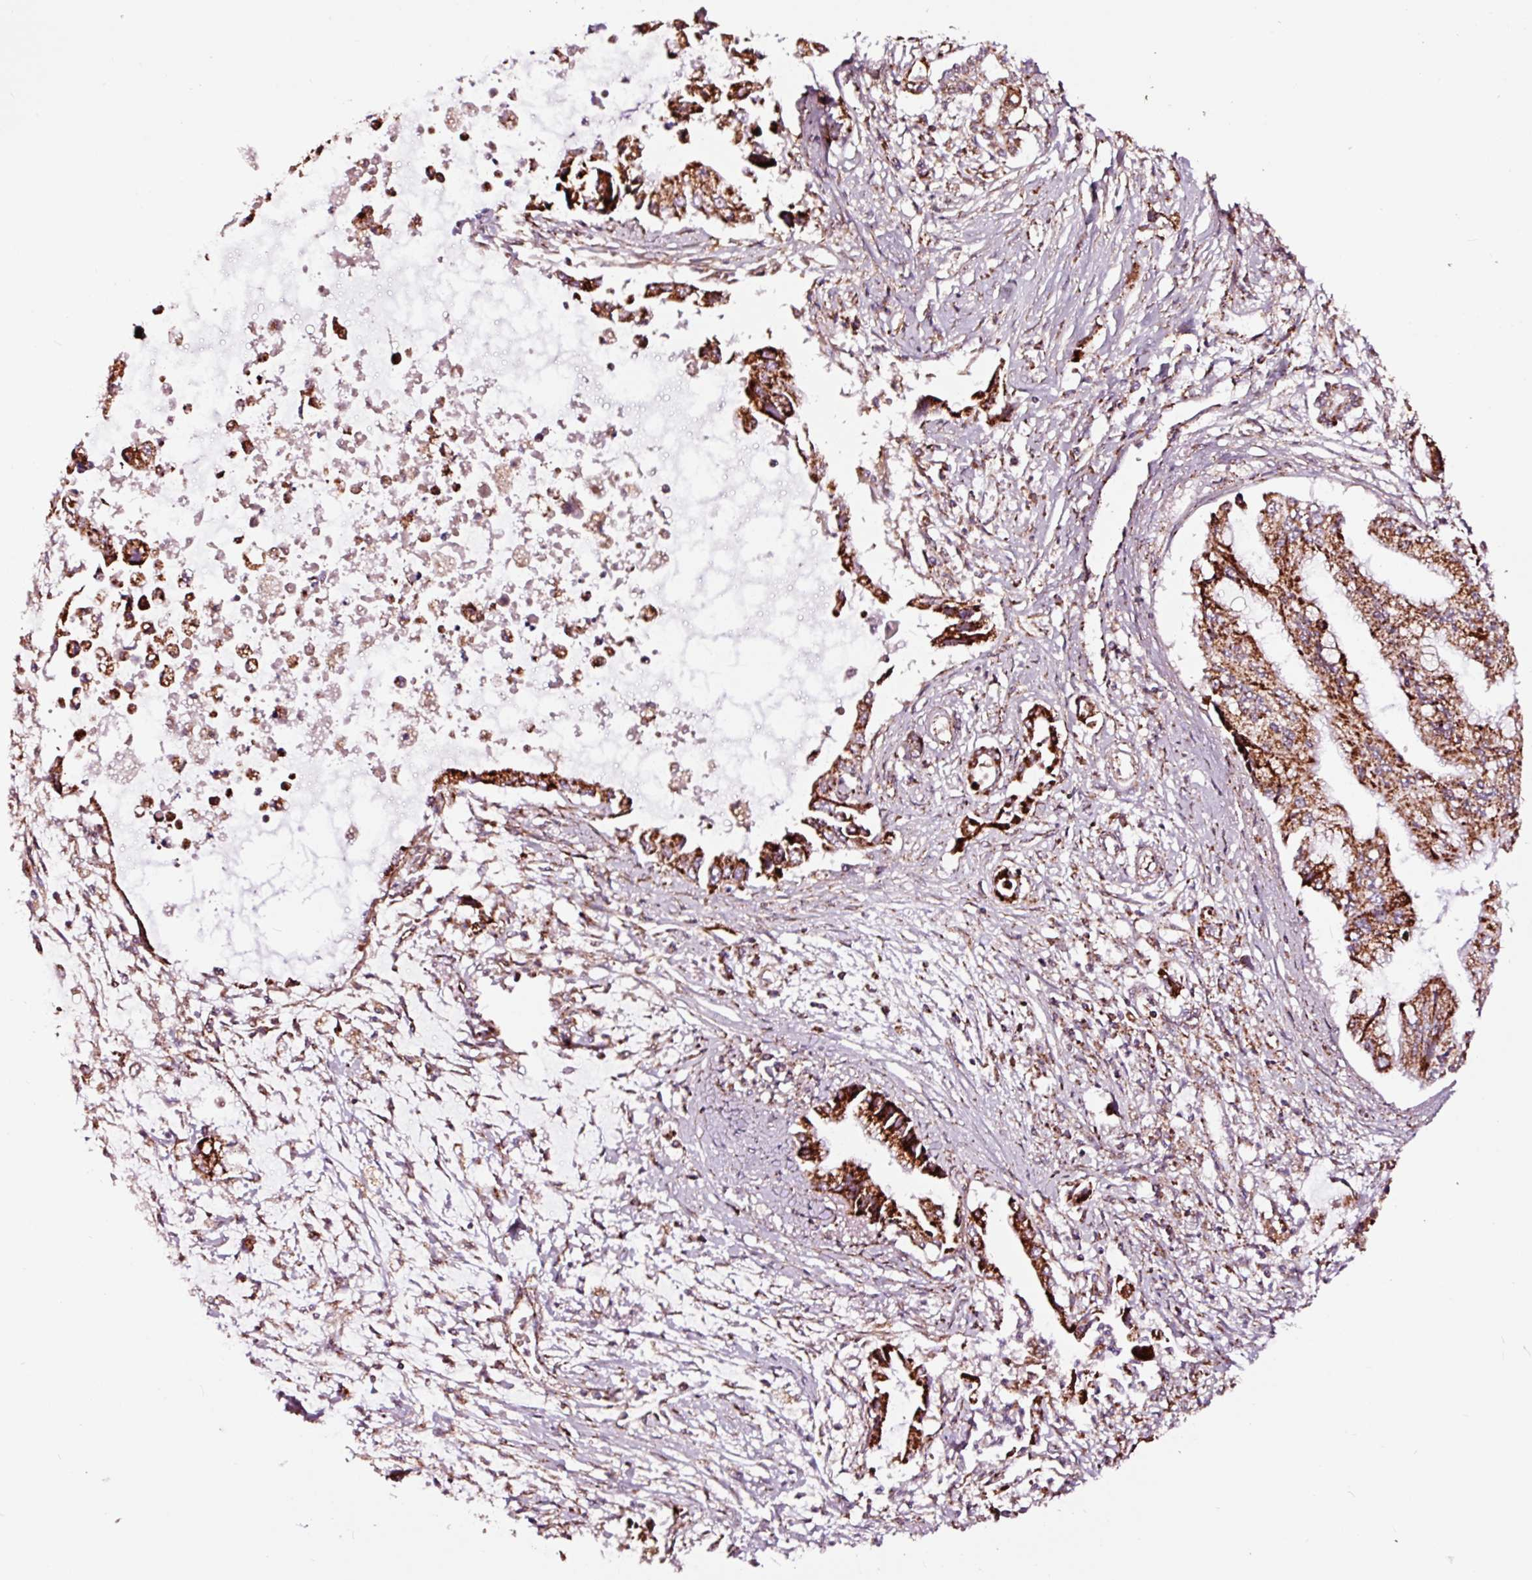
{"staining": {"intensity": "strong", "quantity": ">75%", "location": "cytoplasmic/membranous"}, "tissue": "pancreatic cancer", "cell_type": "Tumor cells", "image_type": "cancer", "snomed": [{"axis": "morphology", "description": "Adenocarcinoma, NOS"}, {"axis": "topography", "description": "Pancreas"}], "caption": "Strong cytoplasmic/membranous expression for a protein is present in about >75% of tumor cells of pancreatic cancer using IHC.", "gene": "TPM1", "patient": {"sex": "male", "age": 84}}